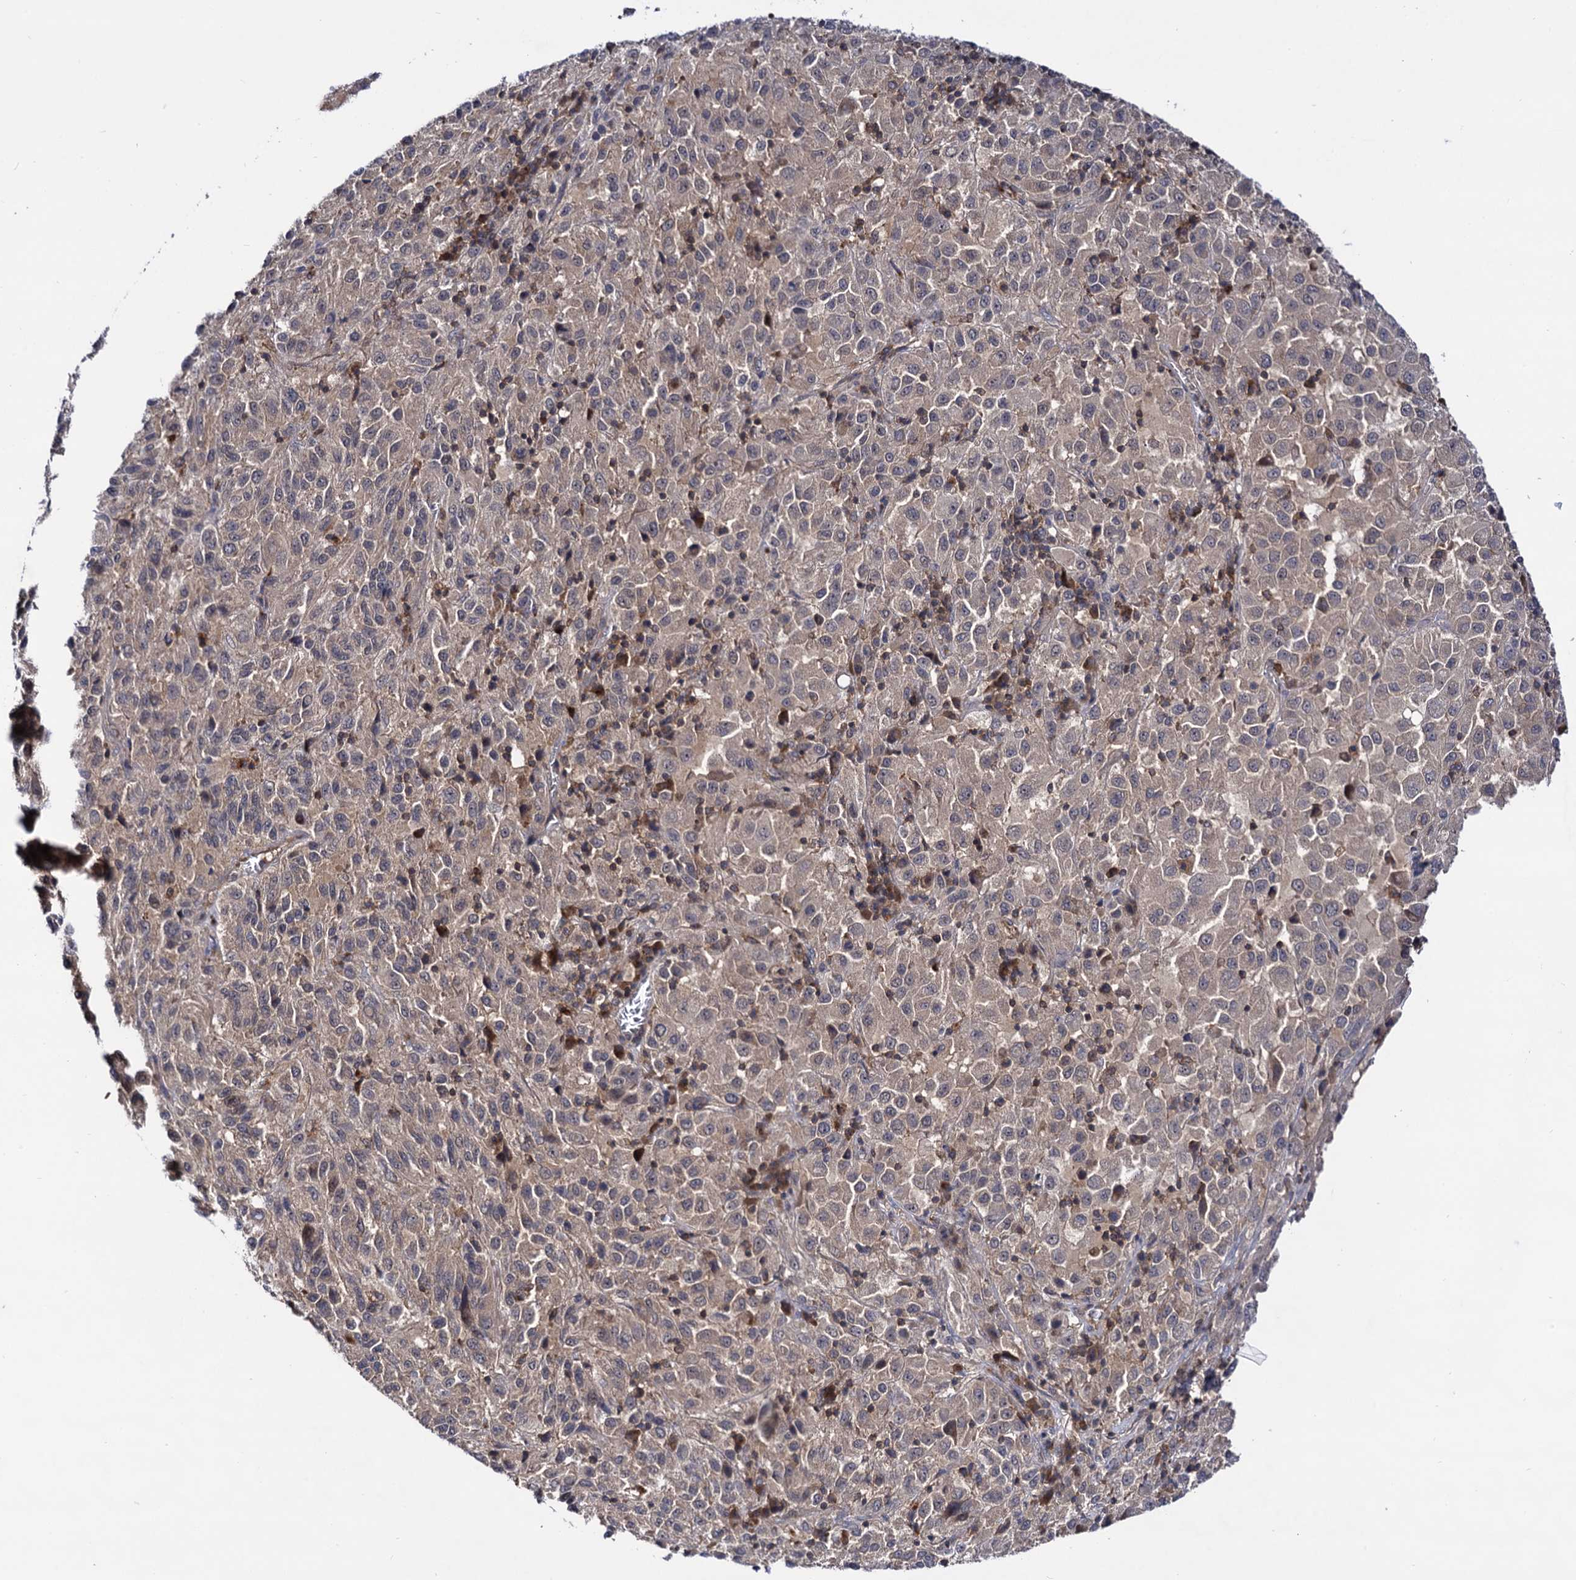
{"staining": {"intensity": "weak", "quantity": "<25%", "location": "cytoplasmic/membranous,nuclear"}, "tissue": "melanoma", "cell_type": "Tumor cells", "image_type": "cancer", "snomed": [{"axis": "morphology", "description": "Malignant melanoma, Metastatic site"}, {"axis": "topography", "description": "Lung"}], "caption": "IHC micrograph of human melanoma stained for a protein (brown), which displays no staining in tumor cells.", "gene": "MICAL2", "patient": {"sex": "male", "age": 64}}